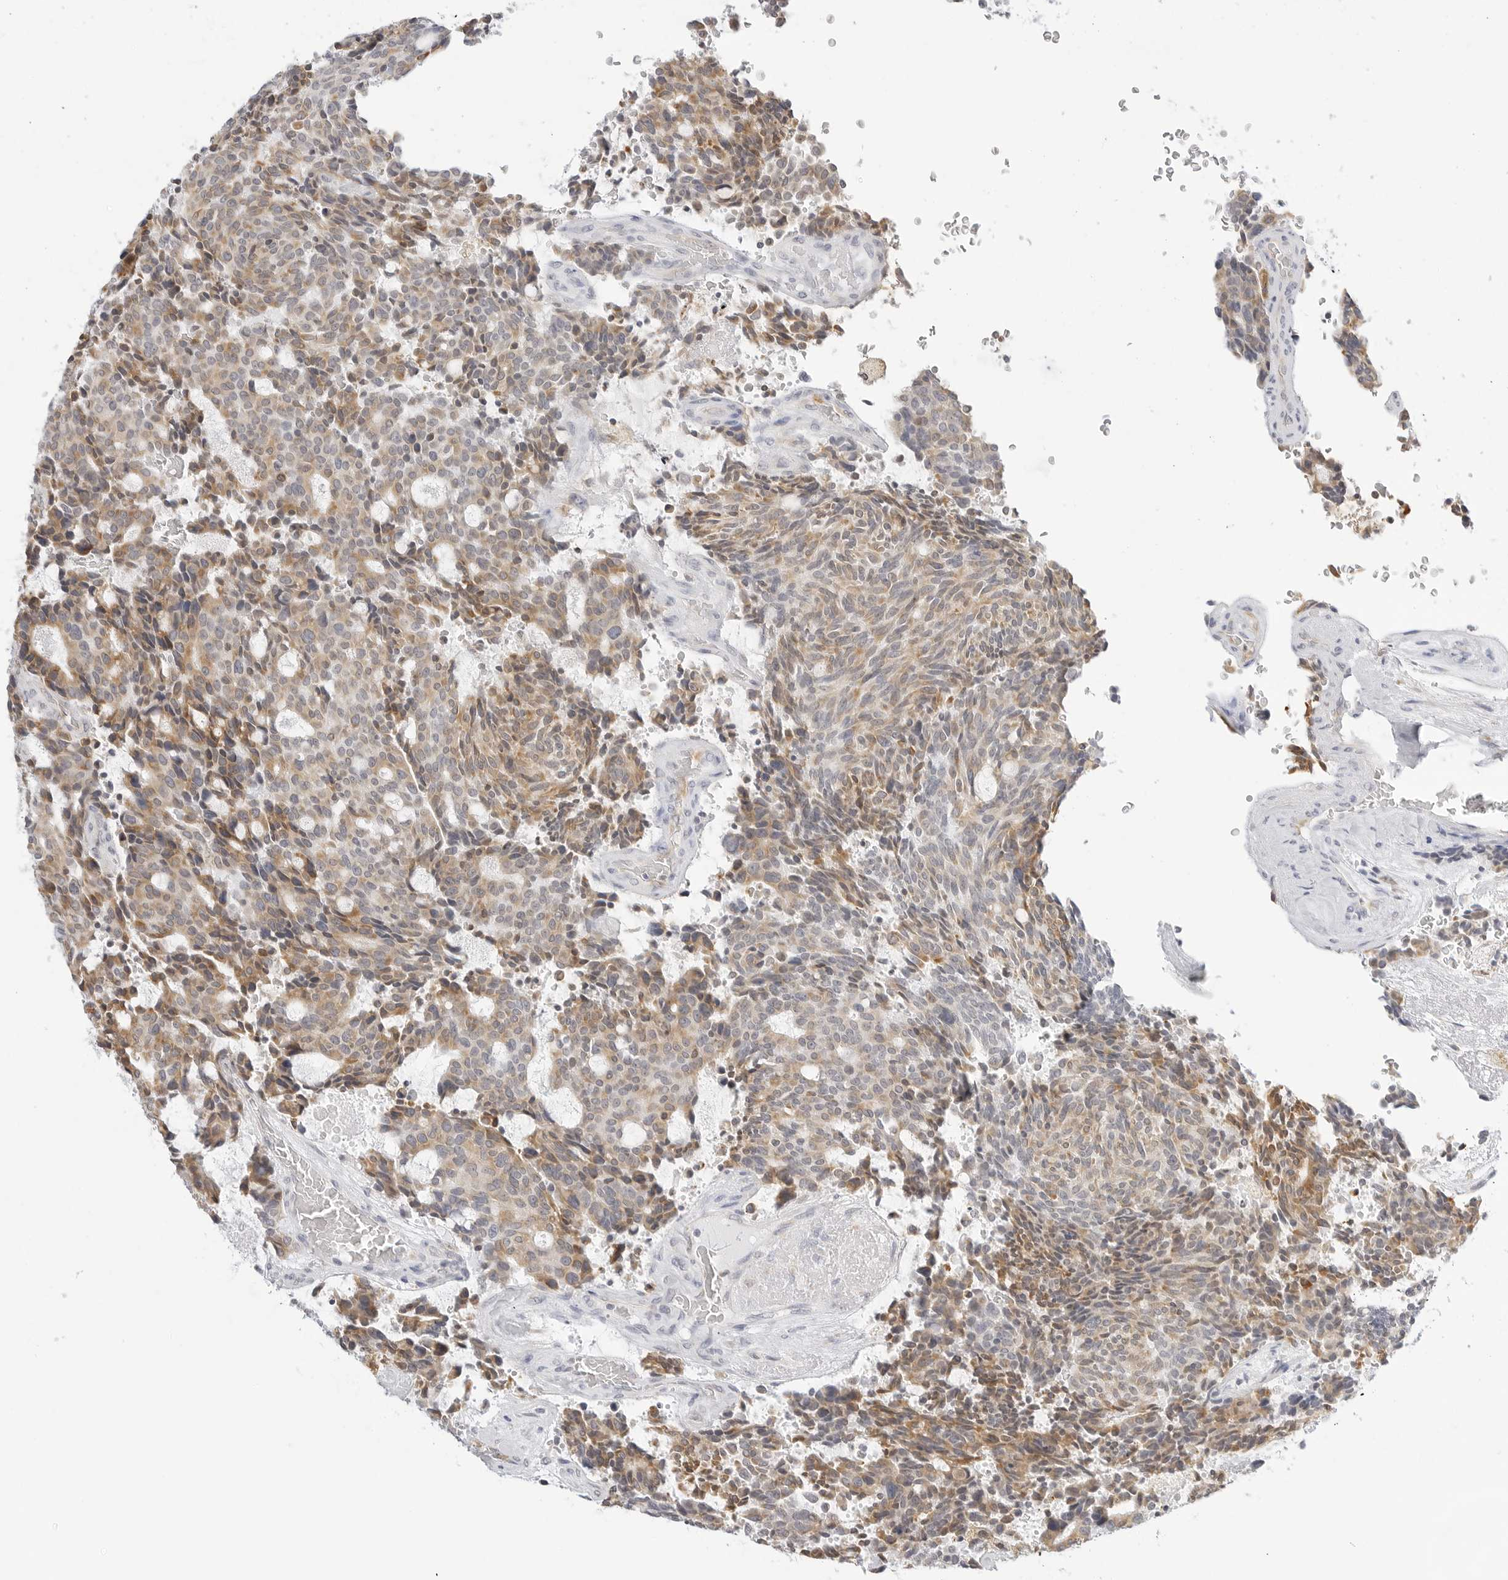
{"staining": {"intensity": "moderate", "quantity": "25%-75%", "location": "cytoplasmic/membranous"}, "tissue": "carcinoid", "cell_type": "Tumor cells", "image_type": "cancer", "snomed": [{"axis": "morphology", "description": "Carcinoid, malignant, NOS"}, {"axis": "topography", "description": "Pancreas"}], "caption": "A high-resolution image shows IHC staining of malignant carcinoid, which shows moderate cytoplasmic/membranous expression in approximately 25%-75% of tumor cells.", "gene": "THEM4", "patient": {"sex": "female", "age": 54}}